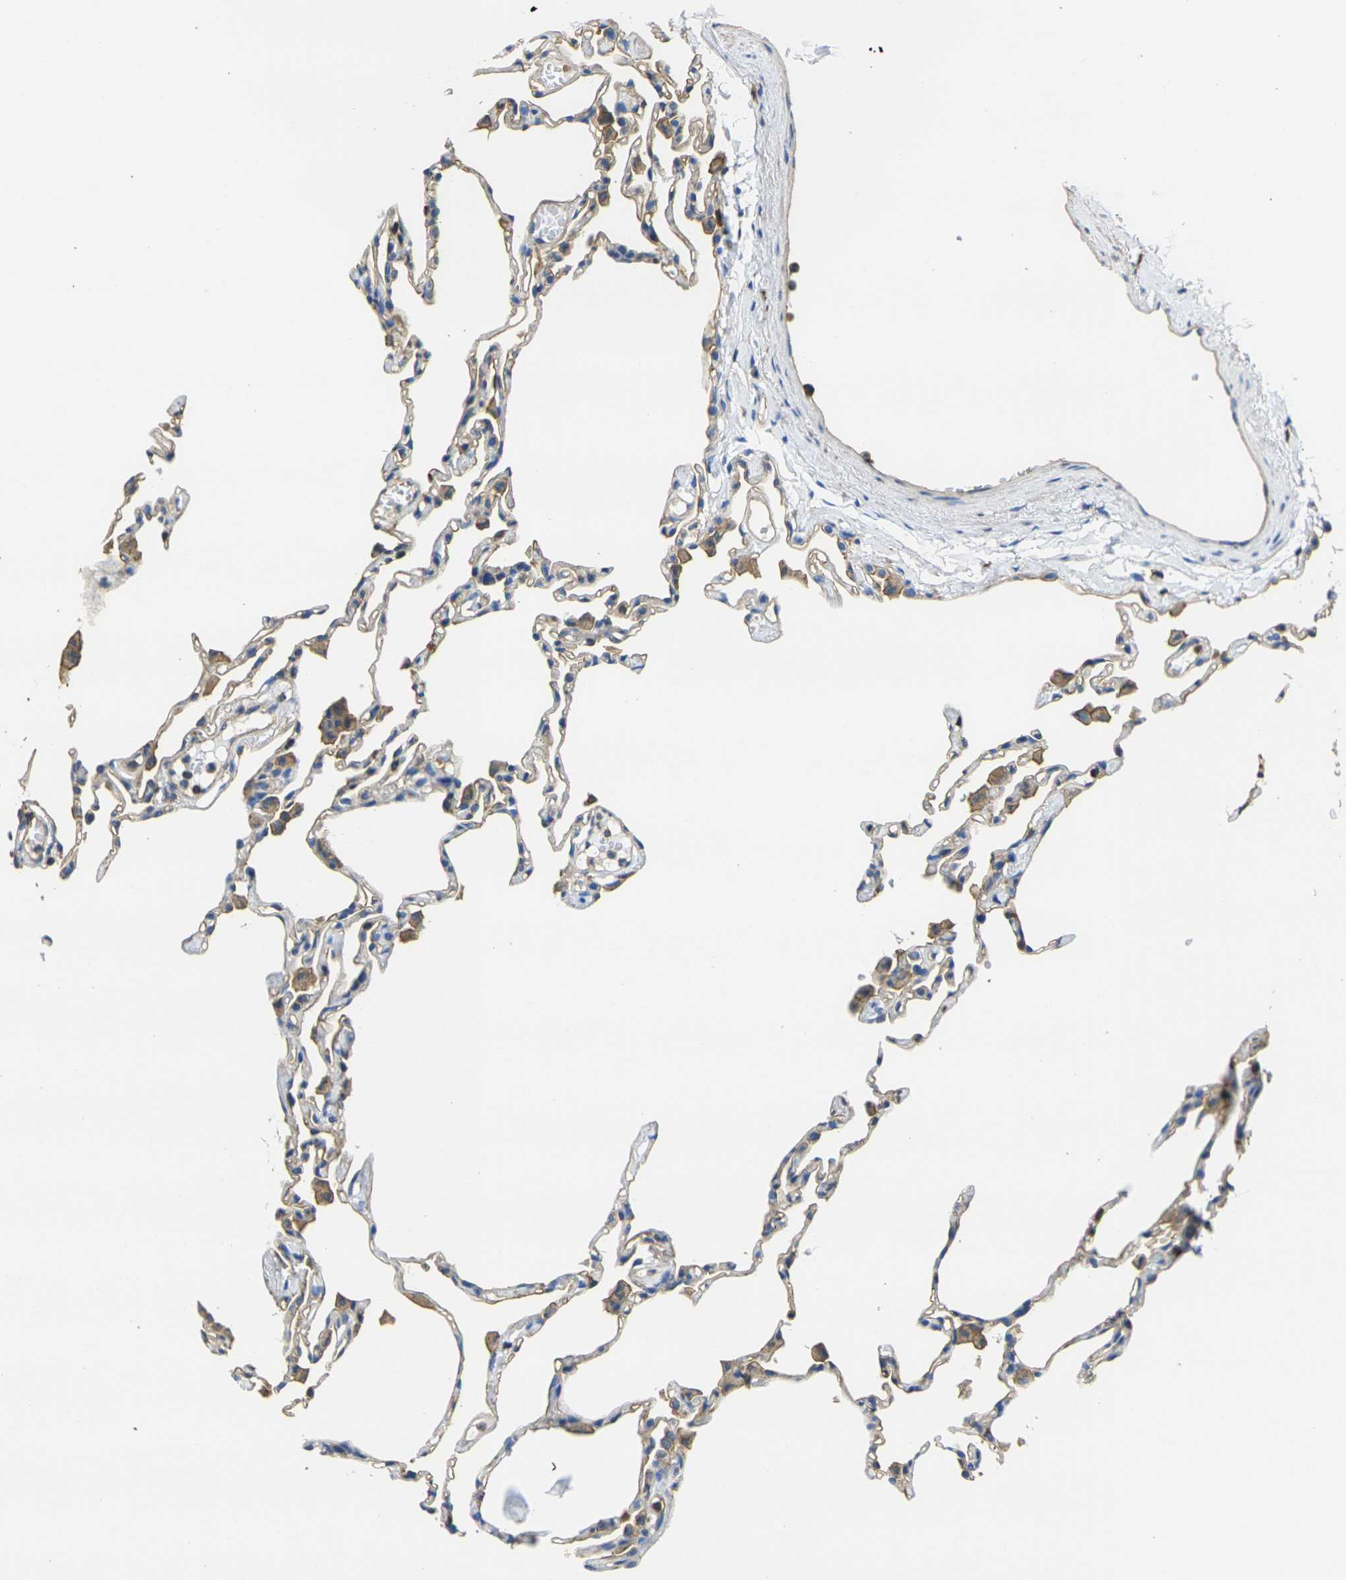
{"staining": {"intensity": "moderate", "quantity": "25%-75%", "location": "cytoplasmic/membranous"}, "tissue": "lung", "cell_type": "Alveolar cells", "image_type": "normal", "snomed": [{"axis": "morphology", "description": "Normal tissue, NOS"}, {"axis": "topography", "description": "Lung"}], "caption": "Approximately 25%-75% of alveolar cells in benign lung exhibit moderate cytoplasmic/membranous protein staining as visualized by brown immunohistochemical staining.", "gene": "FAM110D", "patient": {"sex": "female", "age": 49}}